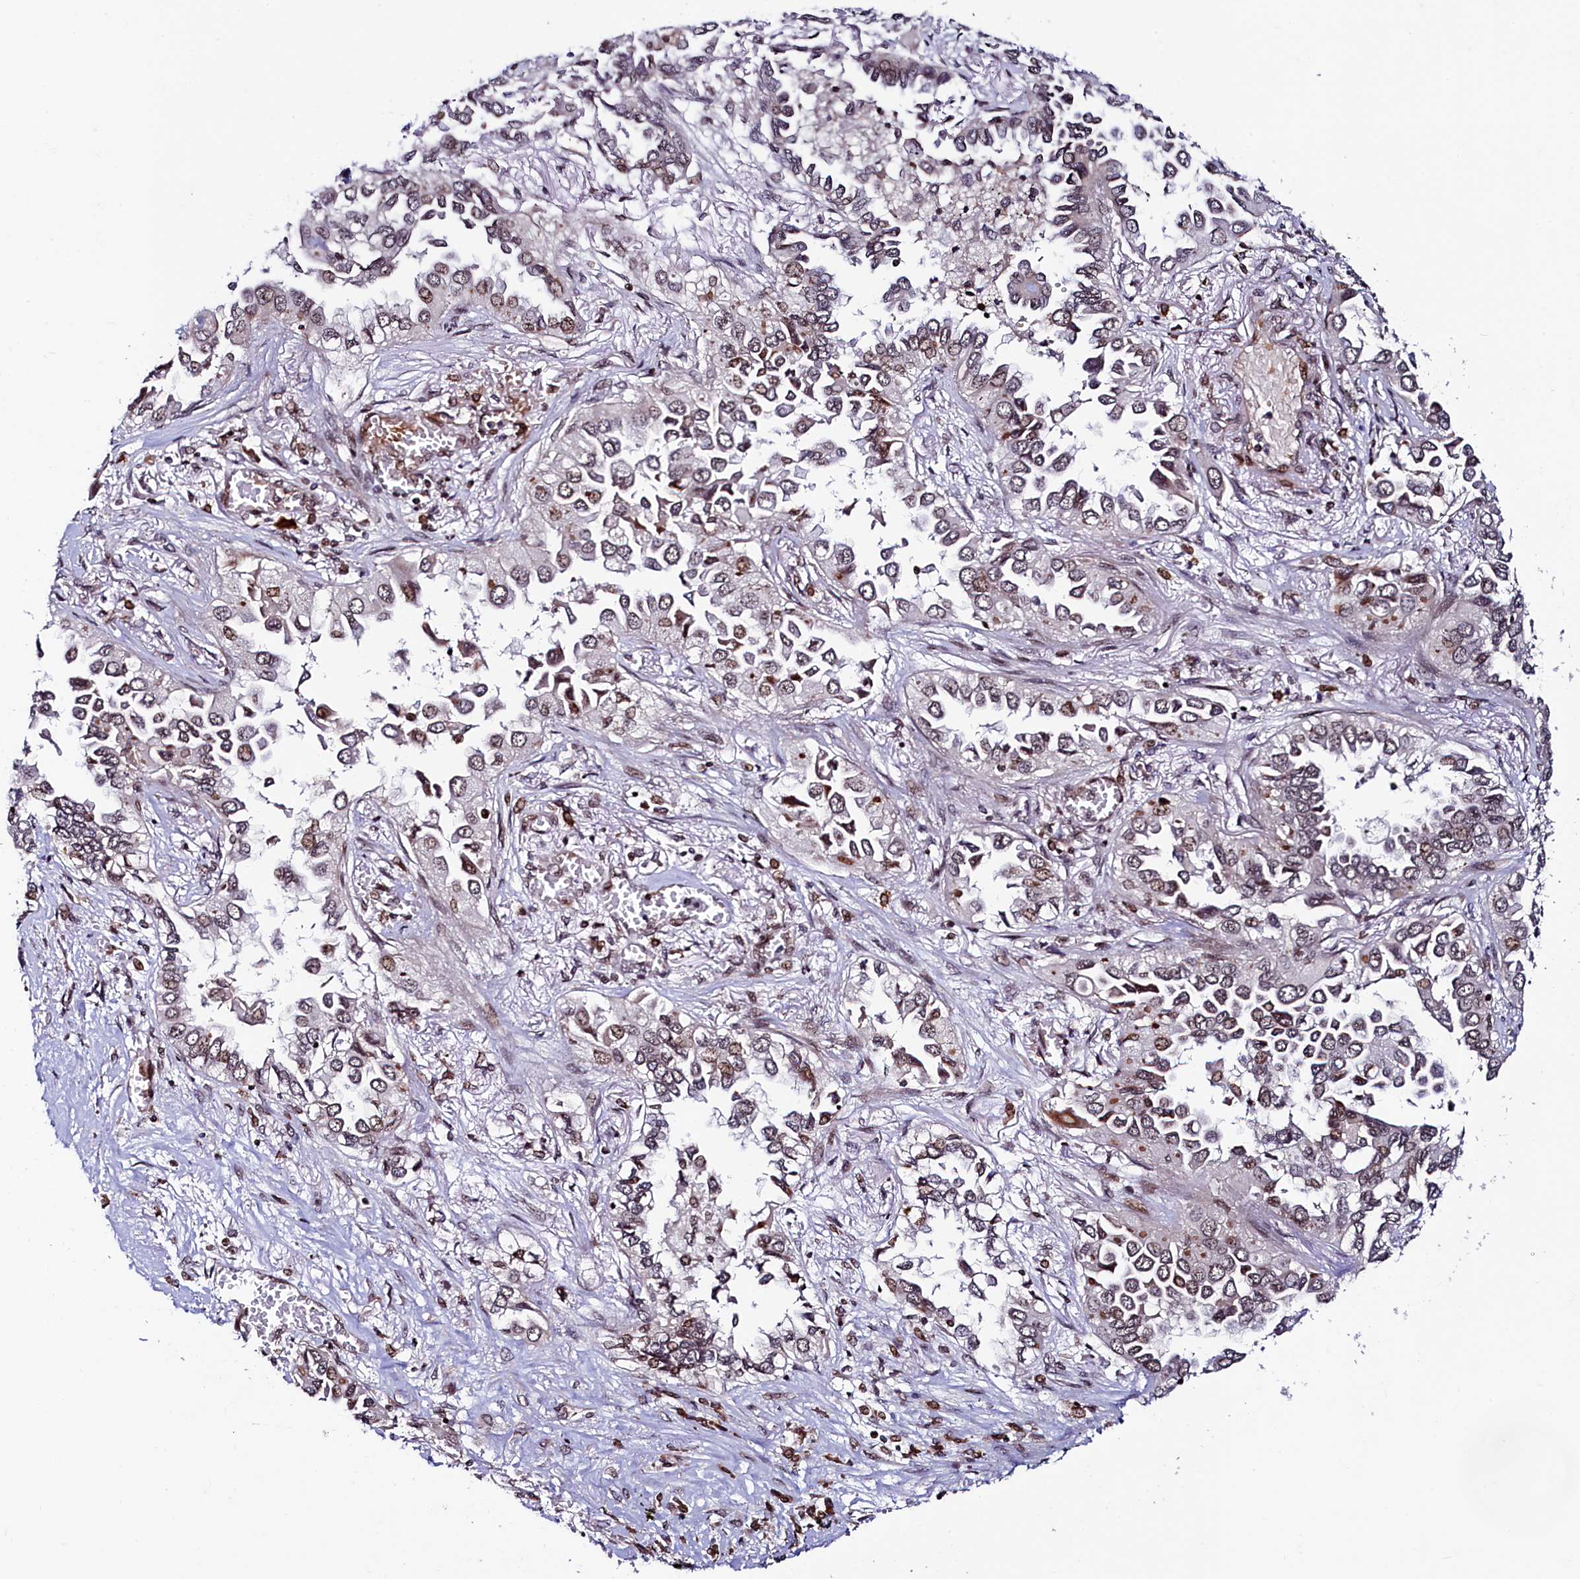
{"staining": {"intensity": "weak", "quantity": ">75%", "location": "nuclear"}, "tissue": "lung cancer", "cell_type": "Tumor cells", "image_type": "cancer", "snomed": [{"axis": "morphology", "description": "Adenocarcinoma, NOS"}, {"axis": "topography", "description": "Lung"}], "caption": "Lung adenocarcinoma stained with a protein marker demonstrates weak staining in tumor cells.", "gene": "LEO1", "patient": {"sex": "female", "age": 76}}